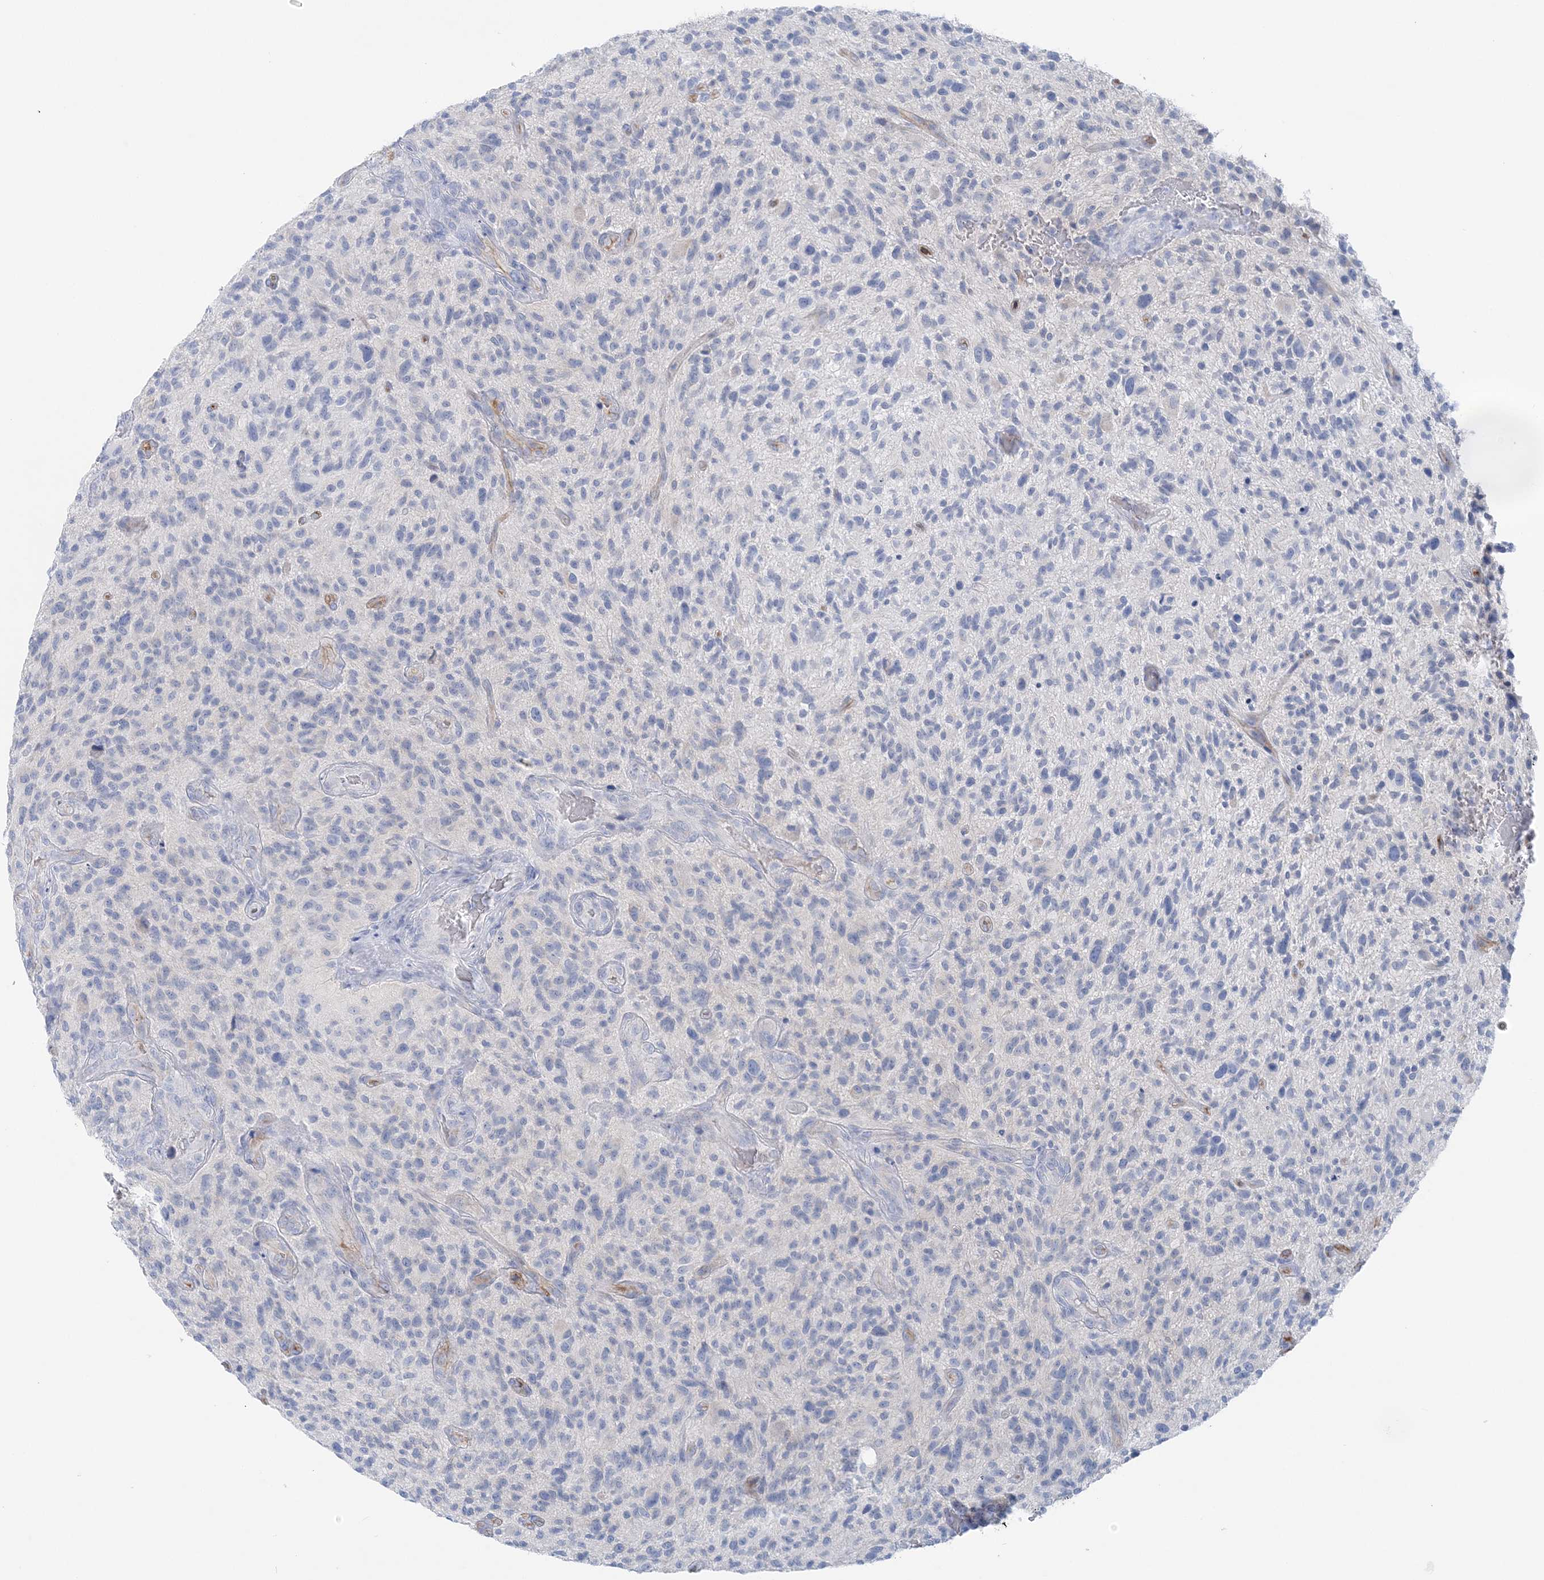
{"staining": {"intensity": "negative", "quantity": "none", "location": "none"}, "tissue": "glioma", "cell_type": "Tumor cells", "image_type": "cancer", "snomed": [{"axis": "morphology", "description": "Glioma, malignant, High grade"}, {"axis": "topography", "description": "Brain"}], "caption": "Malignant glioma (high-grade) stained for a protein using IHC shows no expression tumor cells.", "gene": "SLC5A6", "patient": {"sex": "male", "age": 47}}